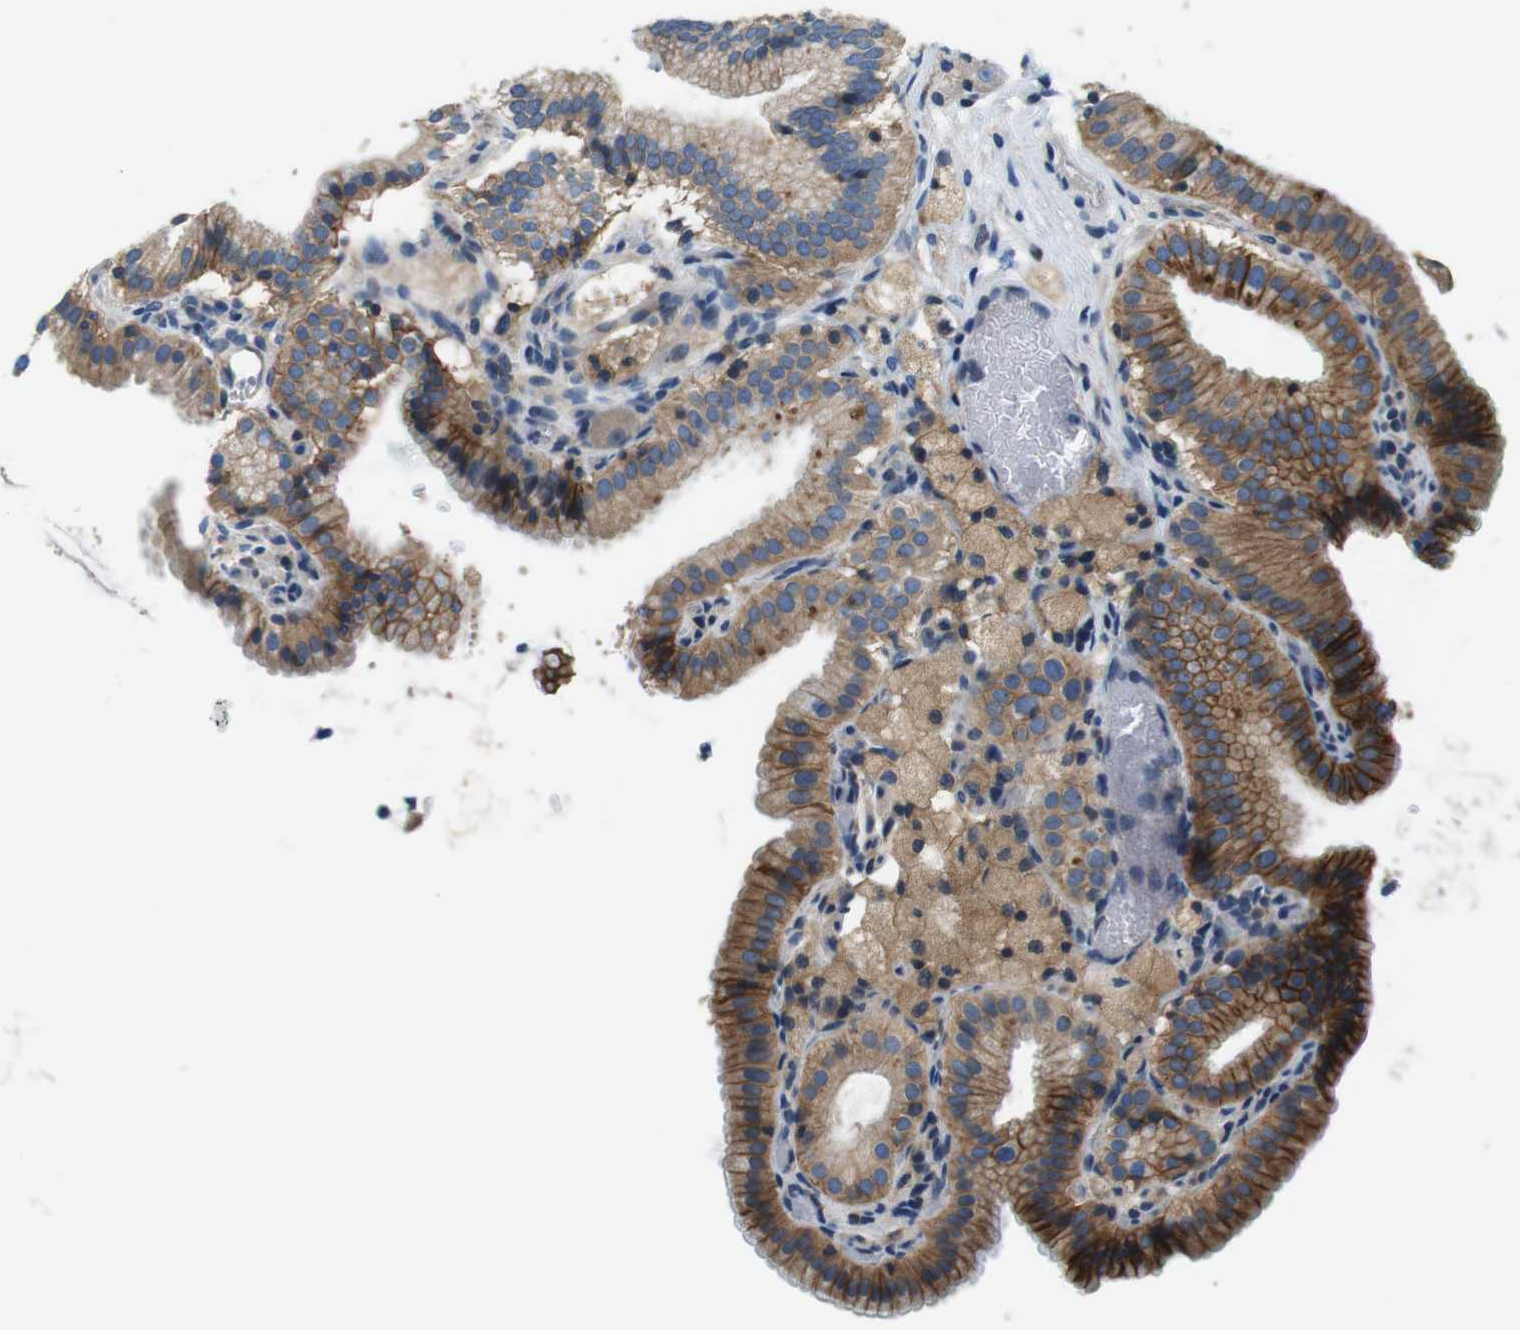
{"staining": {"intensity": "moderate", "quantity": ">75%", "location": "cytoplasmic/membranous"}, "tissue": "gallbladder", "cell_type": "Glandular cells", "image_type": "normal", "snomed": [{"axis": "morphology", "description": "Normal tissue, NOS"}, {"axis": "topography", "description": "Gallbladder"}], "caption": "IHC image of normal gallbladder stained for a protein (brown), which reveals medium levels of moderate cytoplasmic/membranous positivity in approximately >75% of glandular cells.", "gene": "DENND4C", "patient": {"sex": "male", "age": 54}}